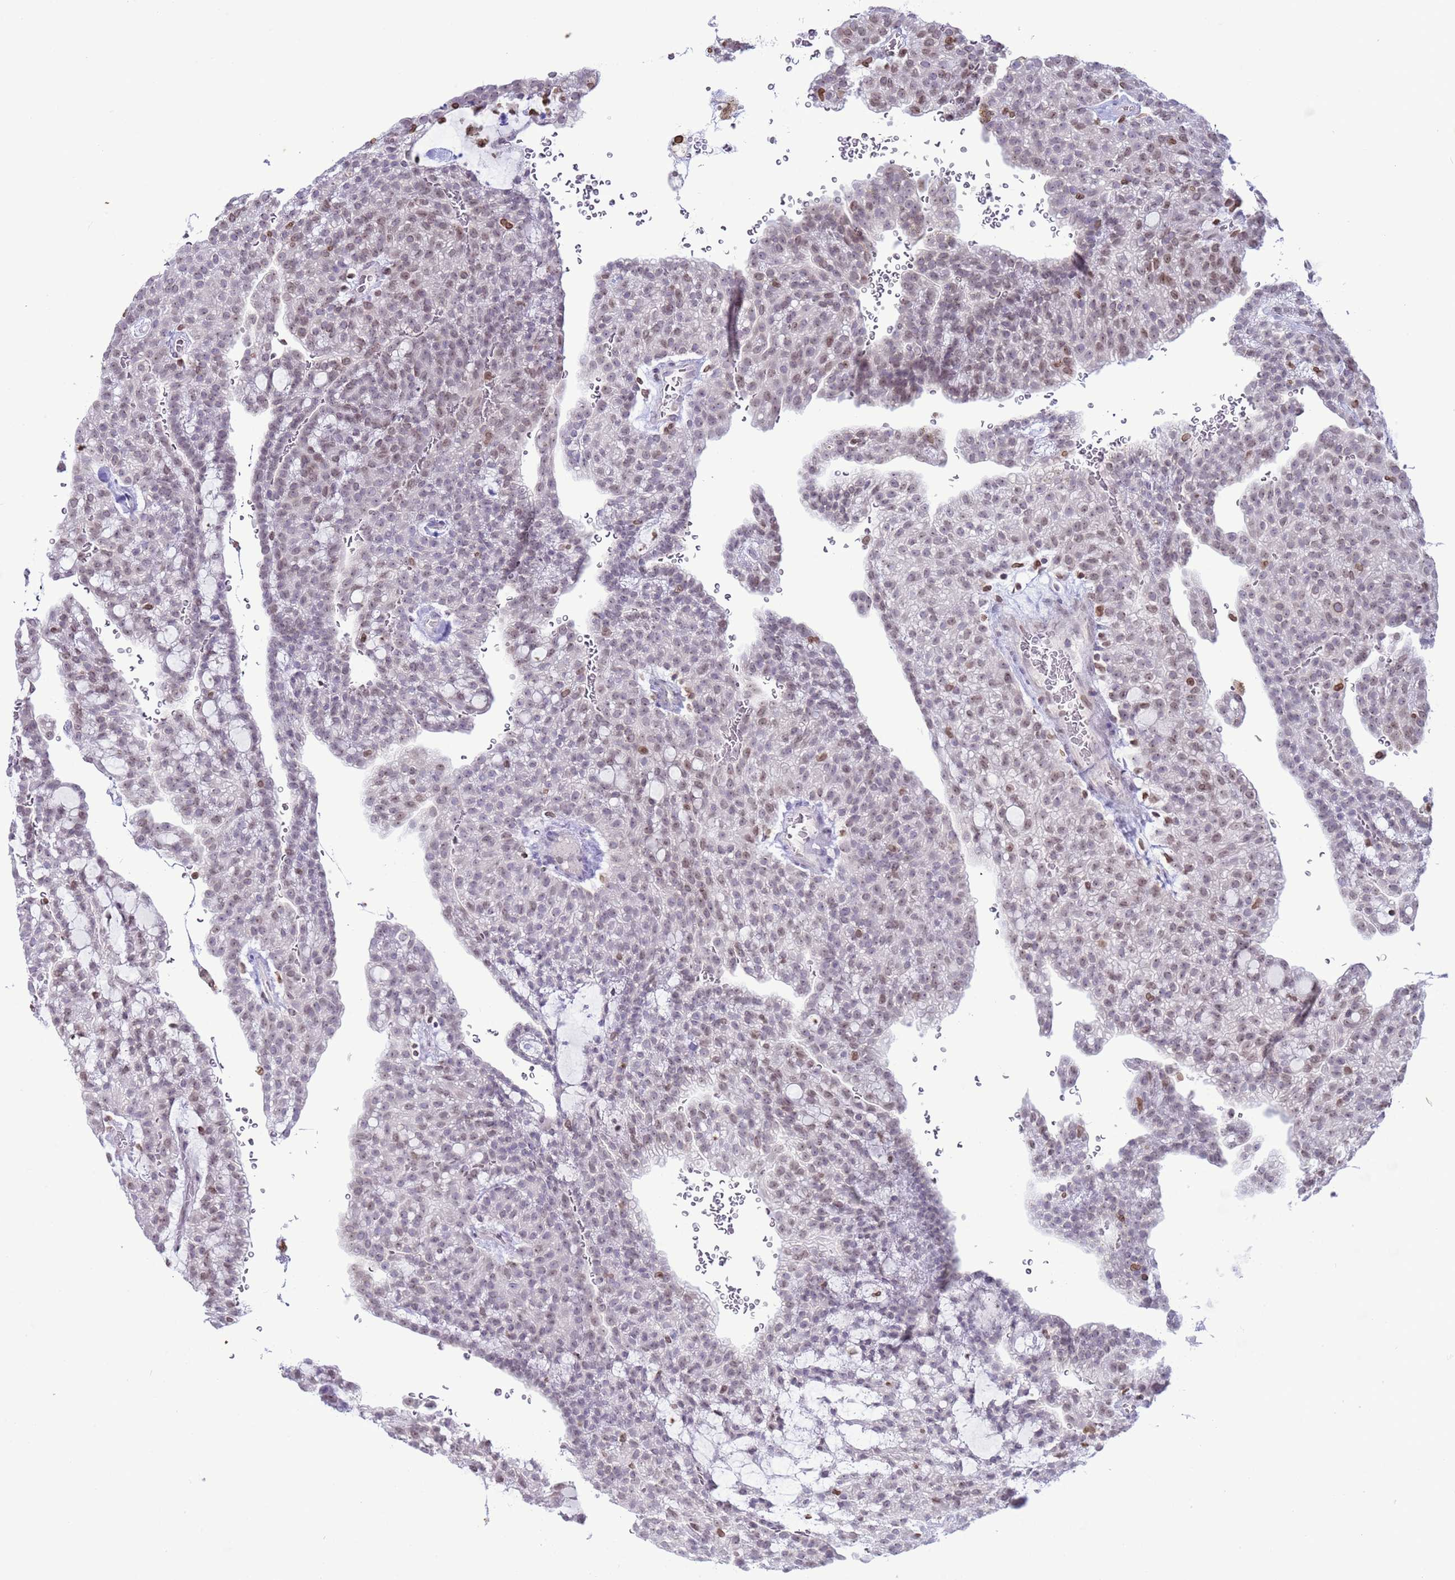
{"staining": {"intensity": "weak", "quantity": "25%-75%", "location": "nuclear"}, "tissue": "renal cancer", "cell_type": "Tumor cells", "image_type": "cancer", "snomed": [{"axis": "morphology", "description": "Adenocarcinoma, NOS"}, {"axis": "topography", "description": "Kidney"}], "caption": "Adenocarcinoma (renal) stained for a protein (brown) displays weak nuclear positive staining in about 25%-75% of tumor cells.", "gene": "DHX37", "patient": {"sex": "male", "age": 63}}